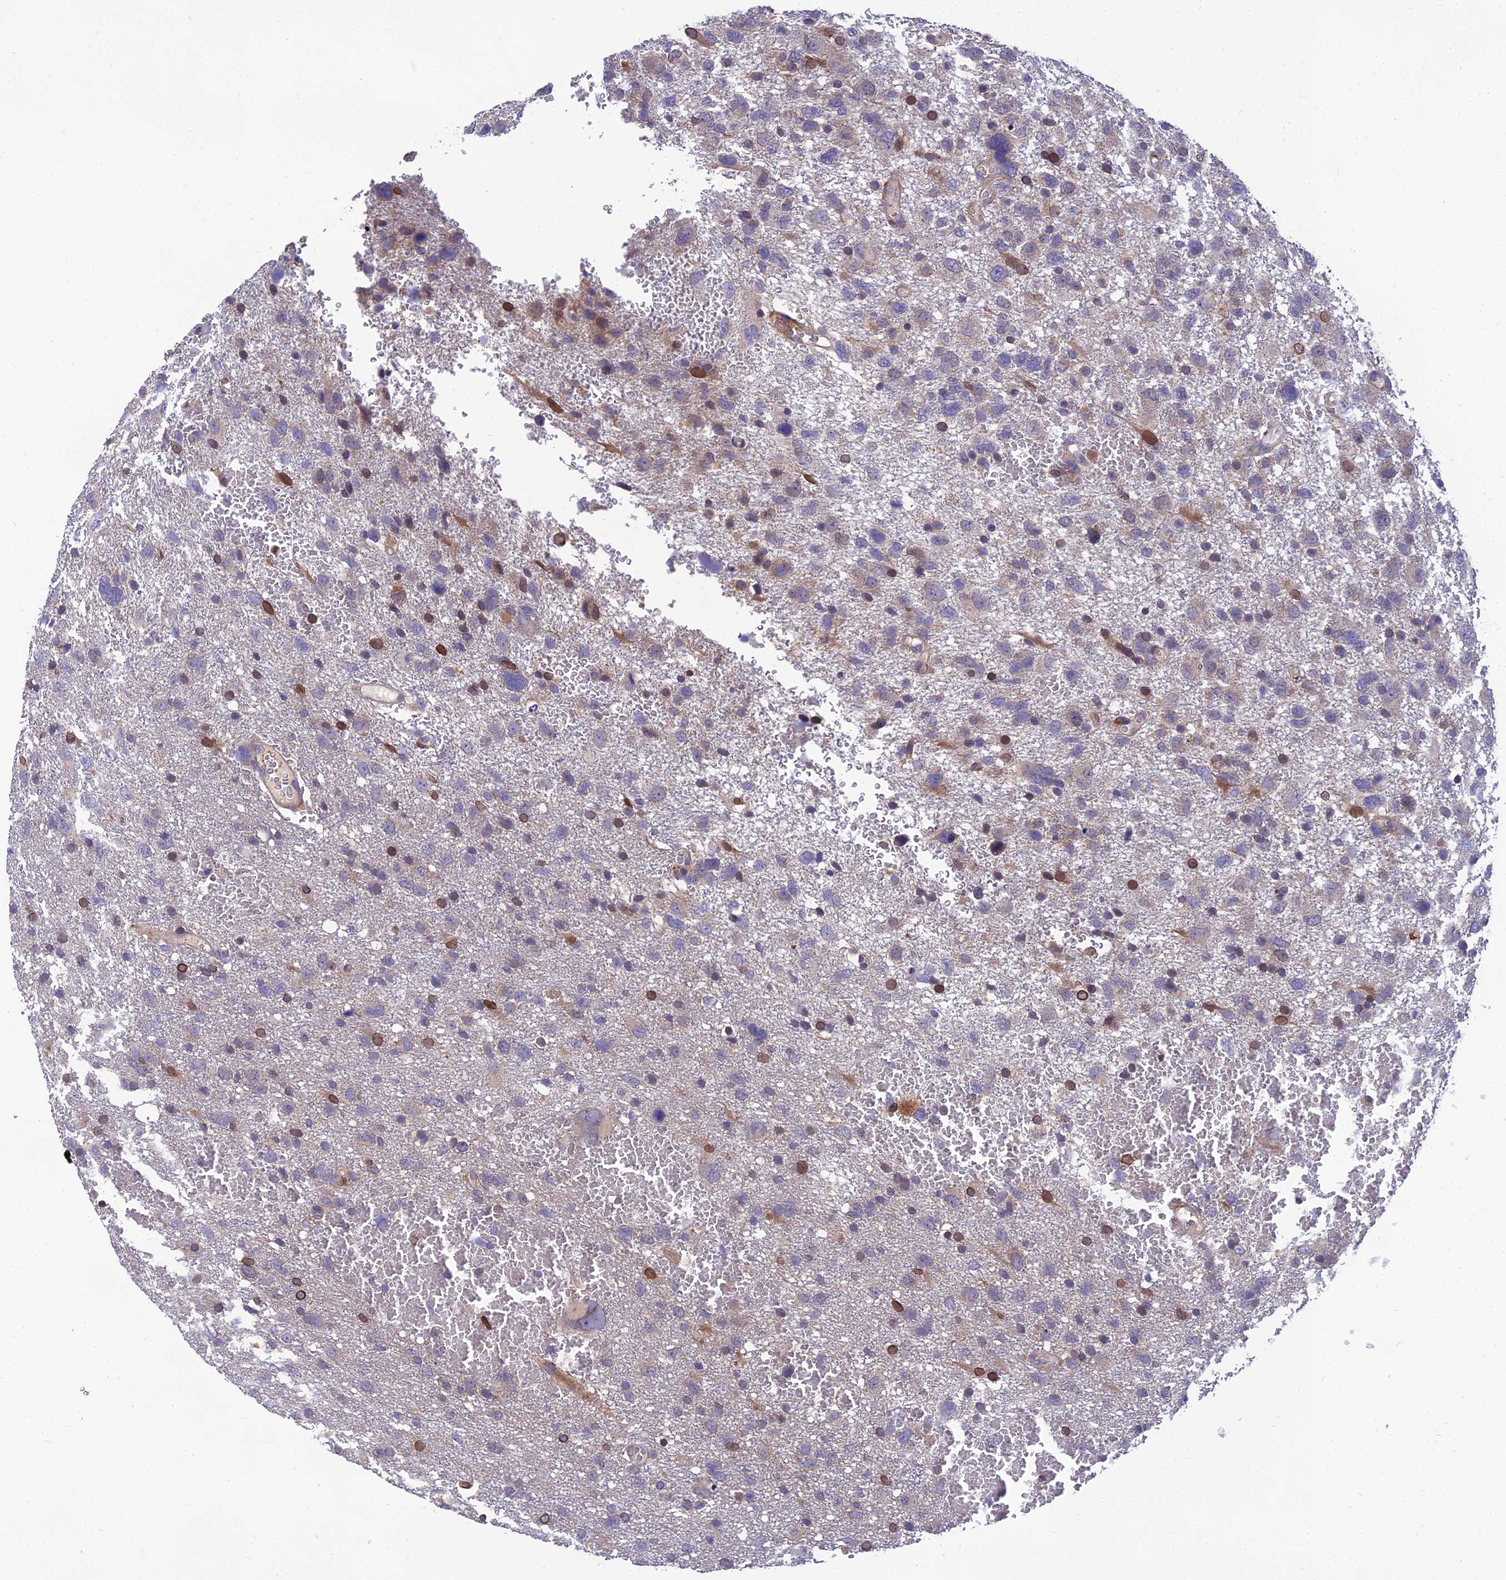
{"staining": {"intensity": "negative", "quantity": "none", "location": "none"}, "tissue": "glioma", "cell_type": "Tumor cells", "image_type": "cancer", "snomed": [{"axis": "morphology", "description": "Glioma, malignant, High grade"}, {"axis": "topography", "description": "Brain"}], "caption": "IHC photomicrograph of human malignant glioma (high-grade) stained for a protein (brown), which exhibits no staining in tumor cells.", "gene": "UMAD1", "patient": {"sex": "male", "age": 61}}